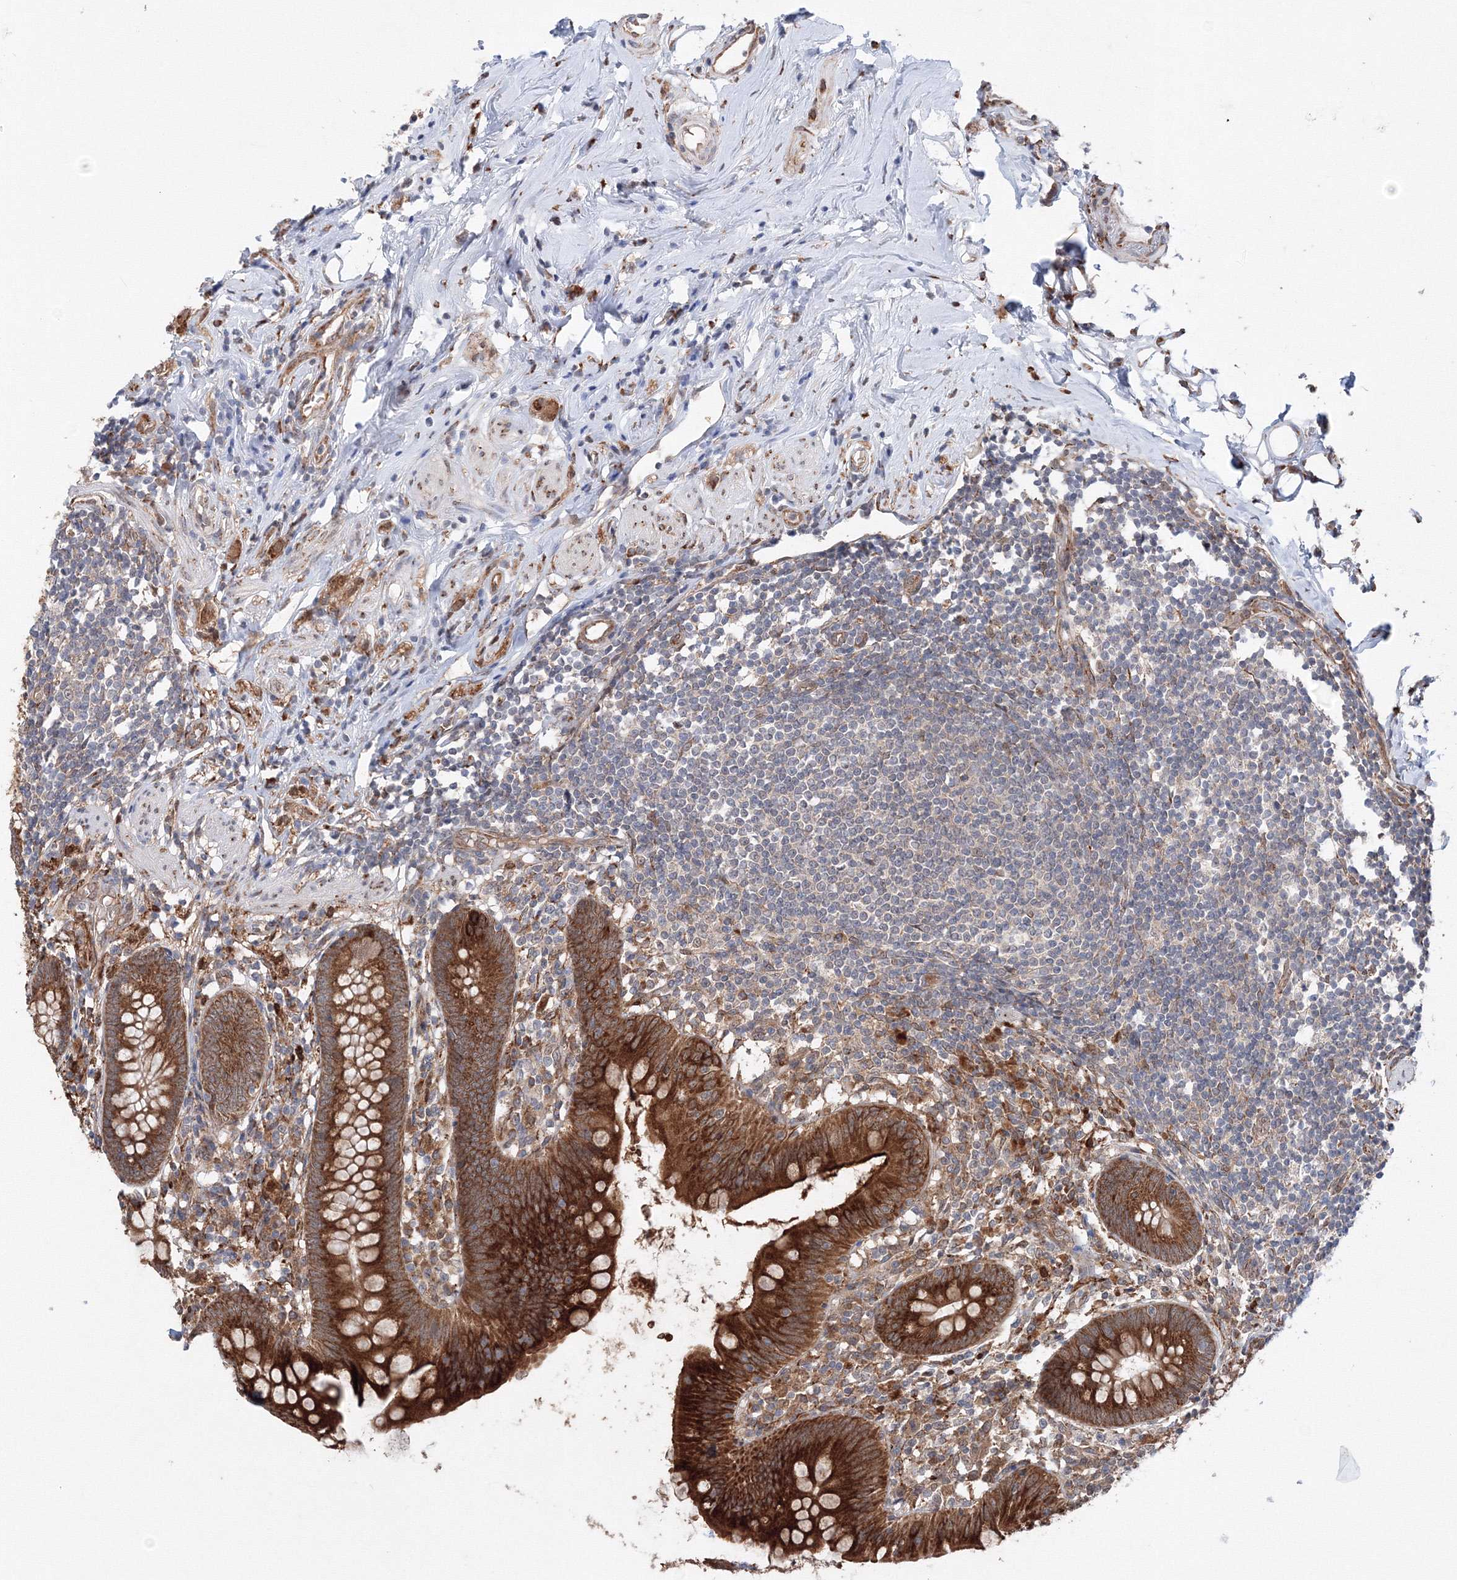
{"staining": {"intensity": "strong", "quantity": ">75%", "location": "cytoplasmic/membranous"}, "tissue": "appendix", "cell_type": "Glandular cells", "image_type": "normal", "snomed": [{"axis": "morphology", "description": "Normal tissue, NOS"}, {"axis": "topography", "description": "Appendix"}], "caption": "Strong cytoplasmic/membranous positivity for a protein is appreciated in approximately >75% of glandular cells of benign appendix using immunohistochemistry (IHC).", "gene": "DIS3L2", "patient": {"sex": "female", "age": 62}}